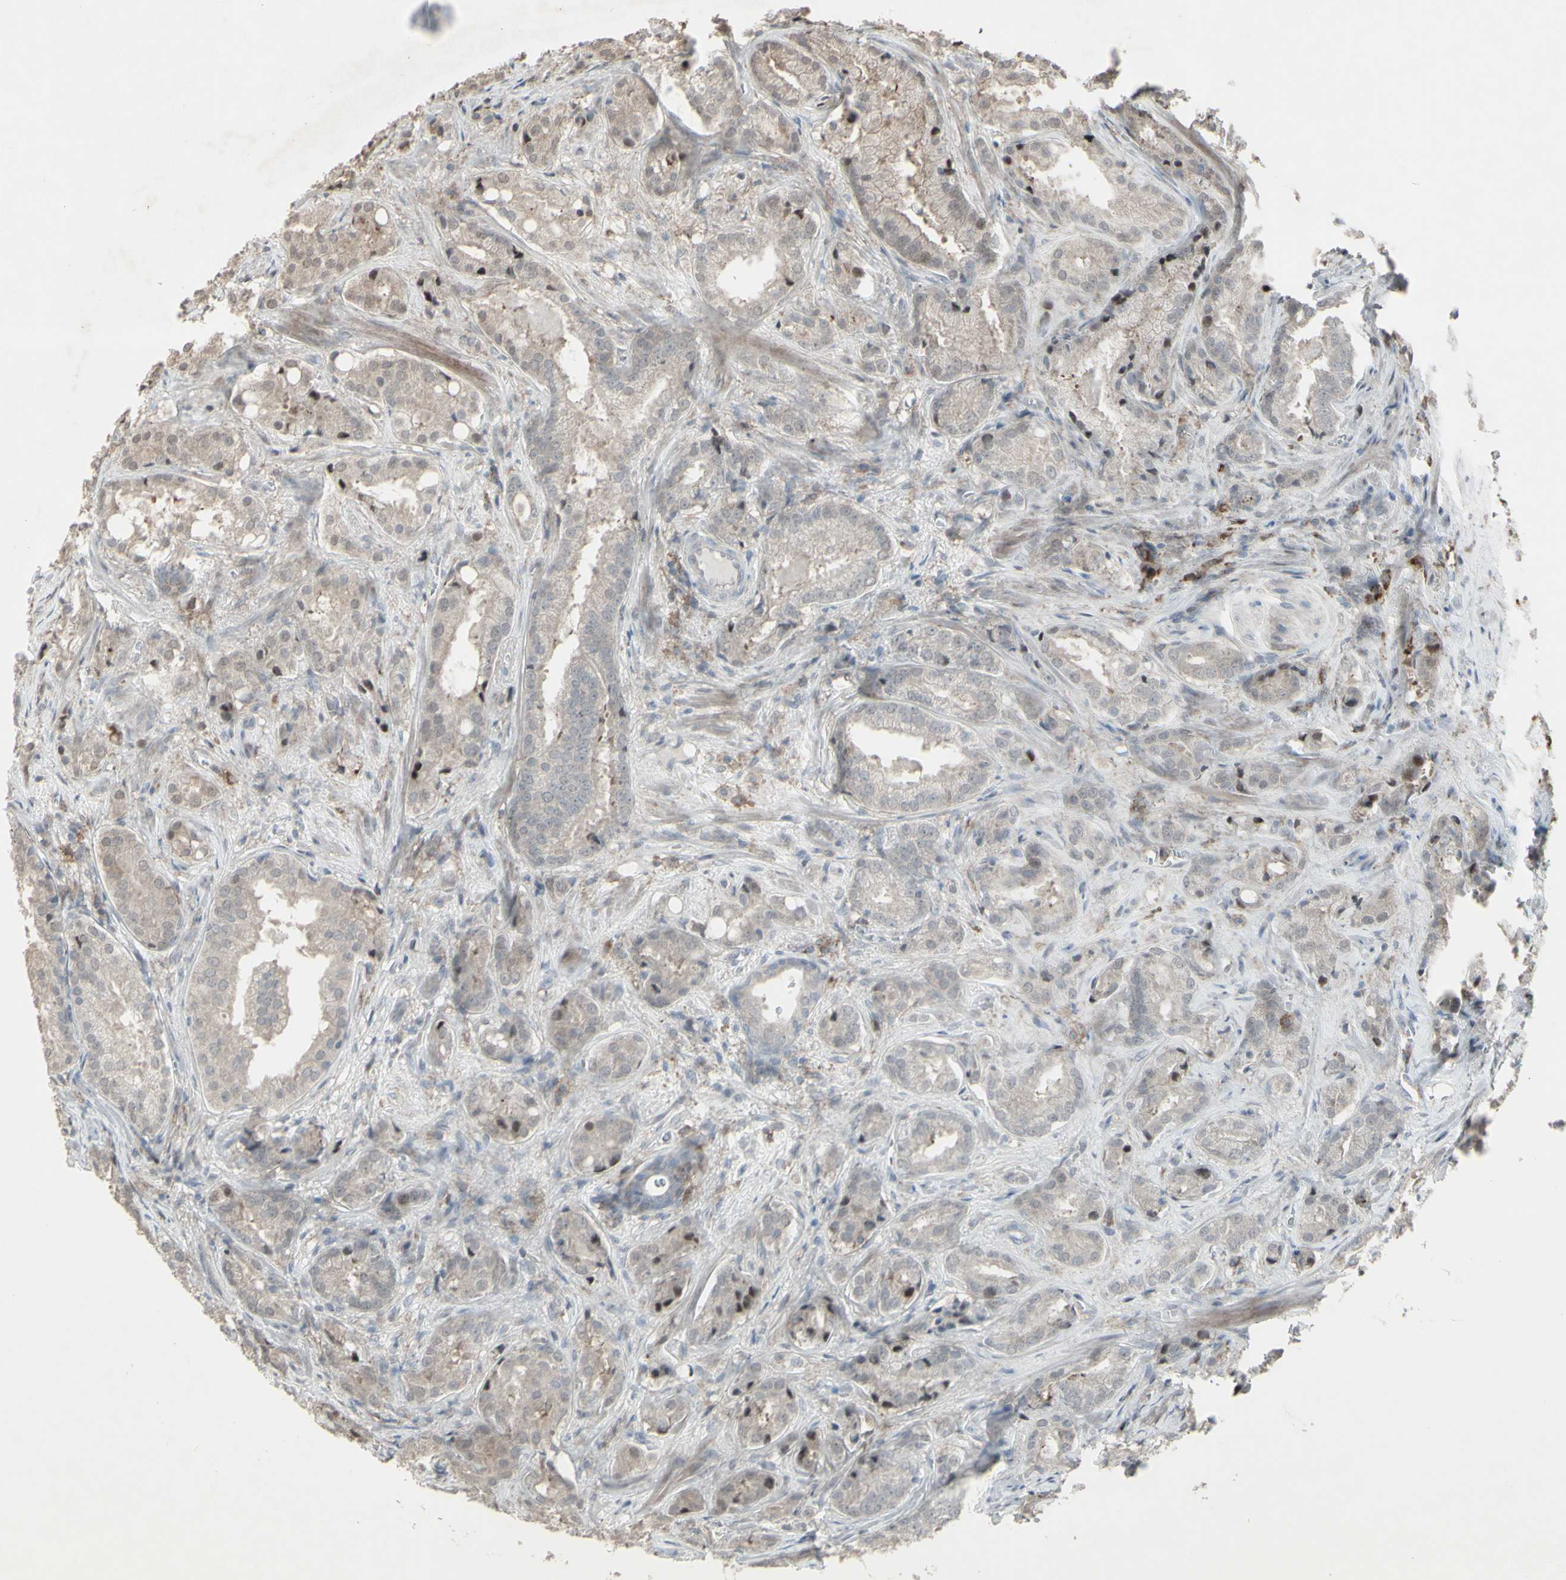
{"staining": {"intensity": "weak", "quantity": ">75%", "location": "cytoplasmic/membranous"}, "tissue": "prostate cancer", "cell_type": "Tumor cells", "image_type": "cancer", "snomed": [{"axis": "morphology", "description": "Adenocarcinoma, High grade"}, {"axis": "topography", "description": "Prostate"}], "caption": "A micrograph showing weak cytoplasmic/membranous staining in approximately >75% of tumor cells in adenocarcinoma (high-grade) (prostate), as visualized by brown immunohistochemical staining.", "gene": "CD33", "patient": {"sex": "male", "age": 64}}